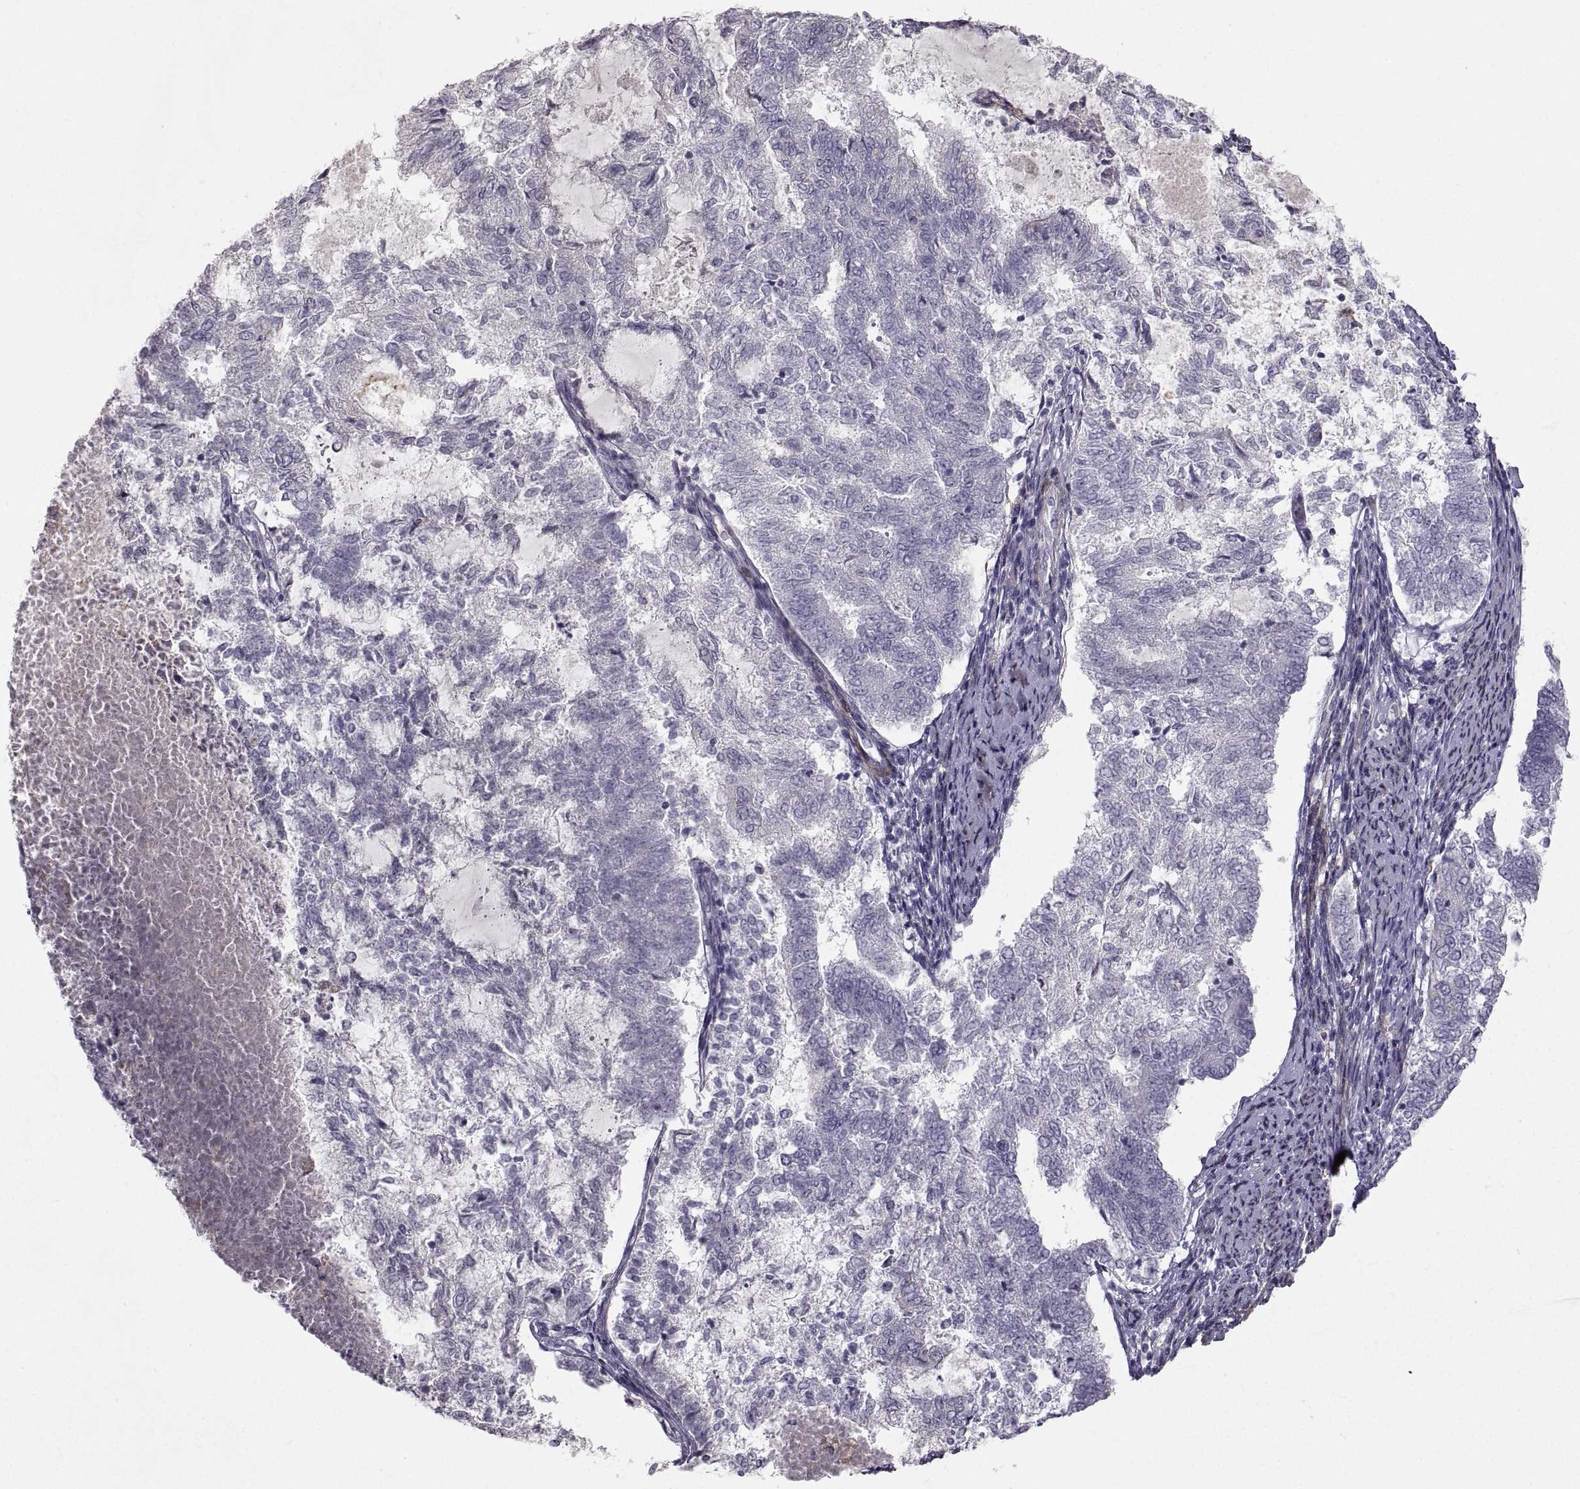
{"staining": {"intensity": "negative", "quantity": "none", "location": "none"}, "tissue": "endometrial cancer", "cell_type": "Tumor cells", "image_type": "cancer", "snomed": [{"axis": "morphology", "description": "Adenocarcinoma, NOS"}, {"axis": "topography", "description": "Endometrium"}], "caption": "Immunohistochemical staining of endometrial adenocarcinoma reveals no significant expression in tumor cells. Nuclei are stained in blue.", "gene": "PGM5", "patient": {"sex": "female", "age": 65}}